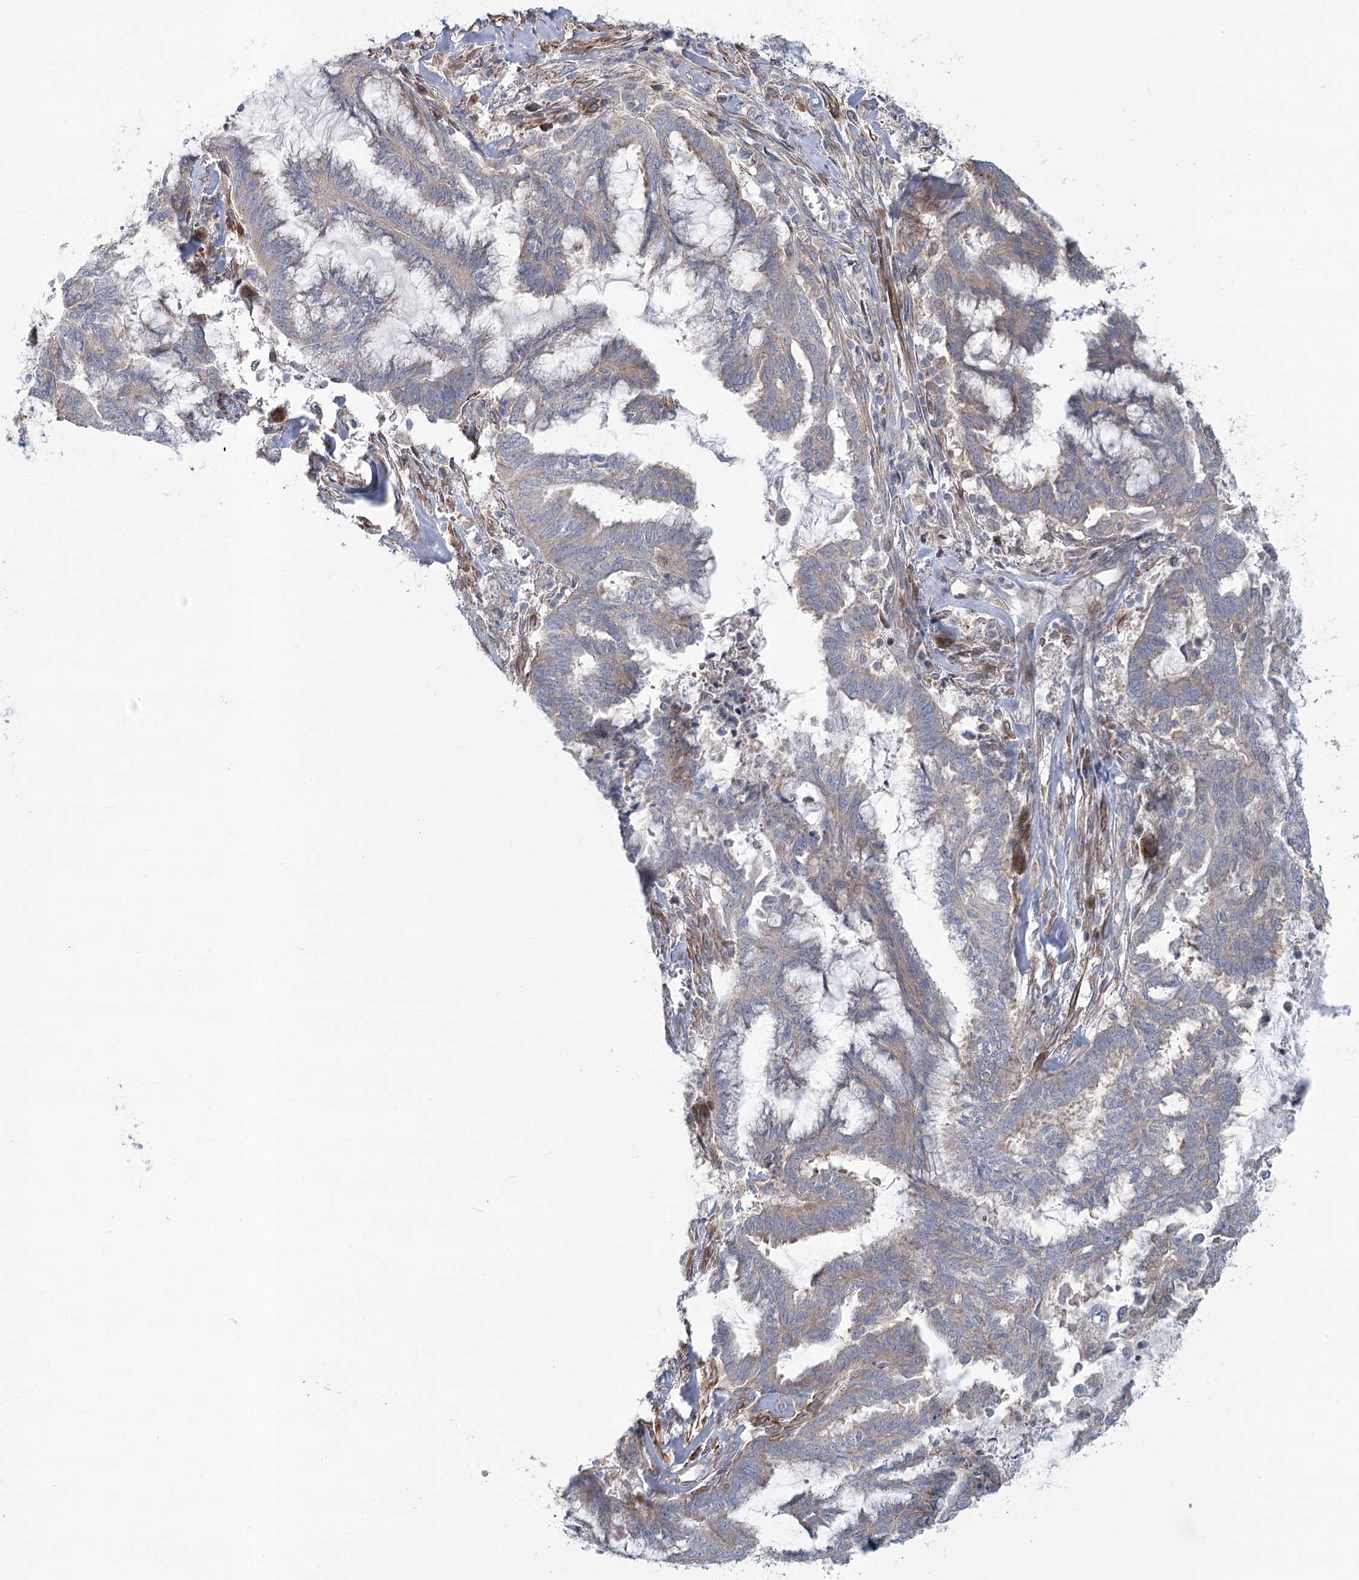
{"staining": {"intensity": "weak", "quantity": "<25%", "location": "cytoplasmic/membranous"}, "tissue": "endometrial cancer", "cell_type": "Tumor cells", "image_type": "cancer", "snomed": [{"axis": "morphology", "description": "Adenocarcinoma, NOS"}, {"axis": "topography", "description": "Endometrium"}], "caption": "Histopathology image shows no significant protein expression in tumor cells of adenocarcinoma (endometrial).", "gene": "MTG1", "patient": {"sex": "female", "age": 86}}